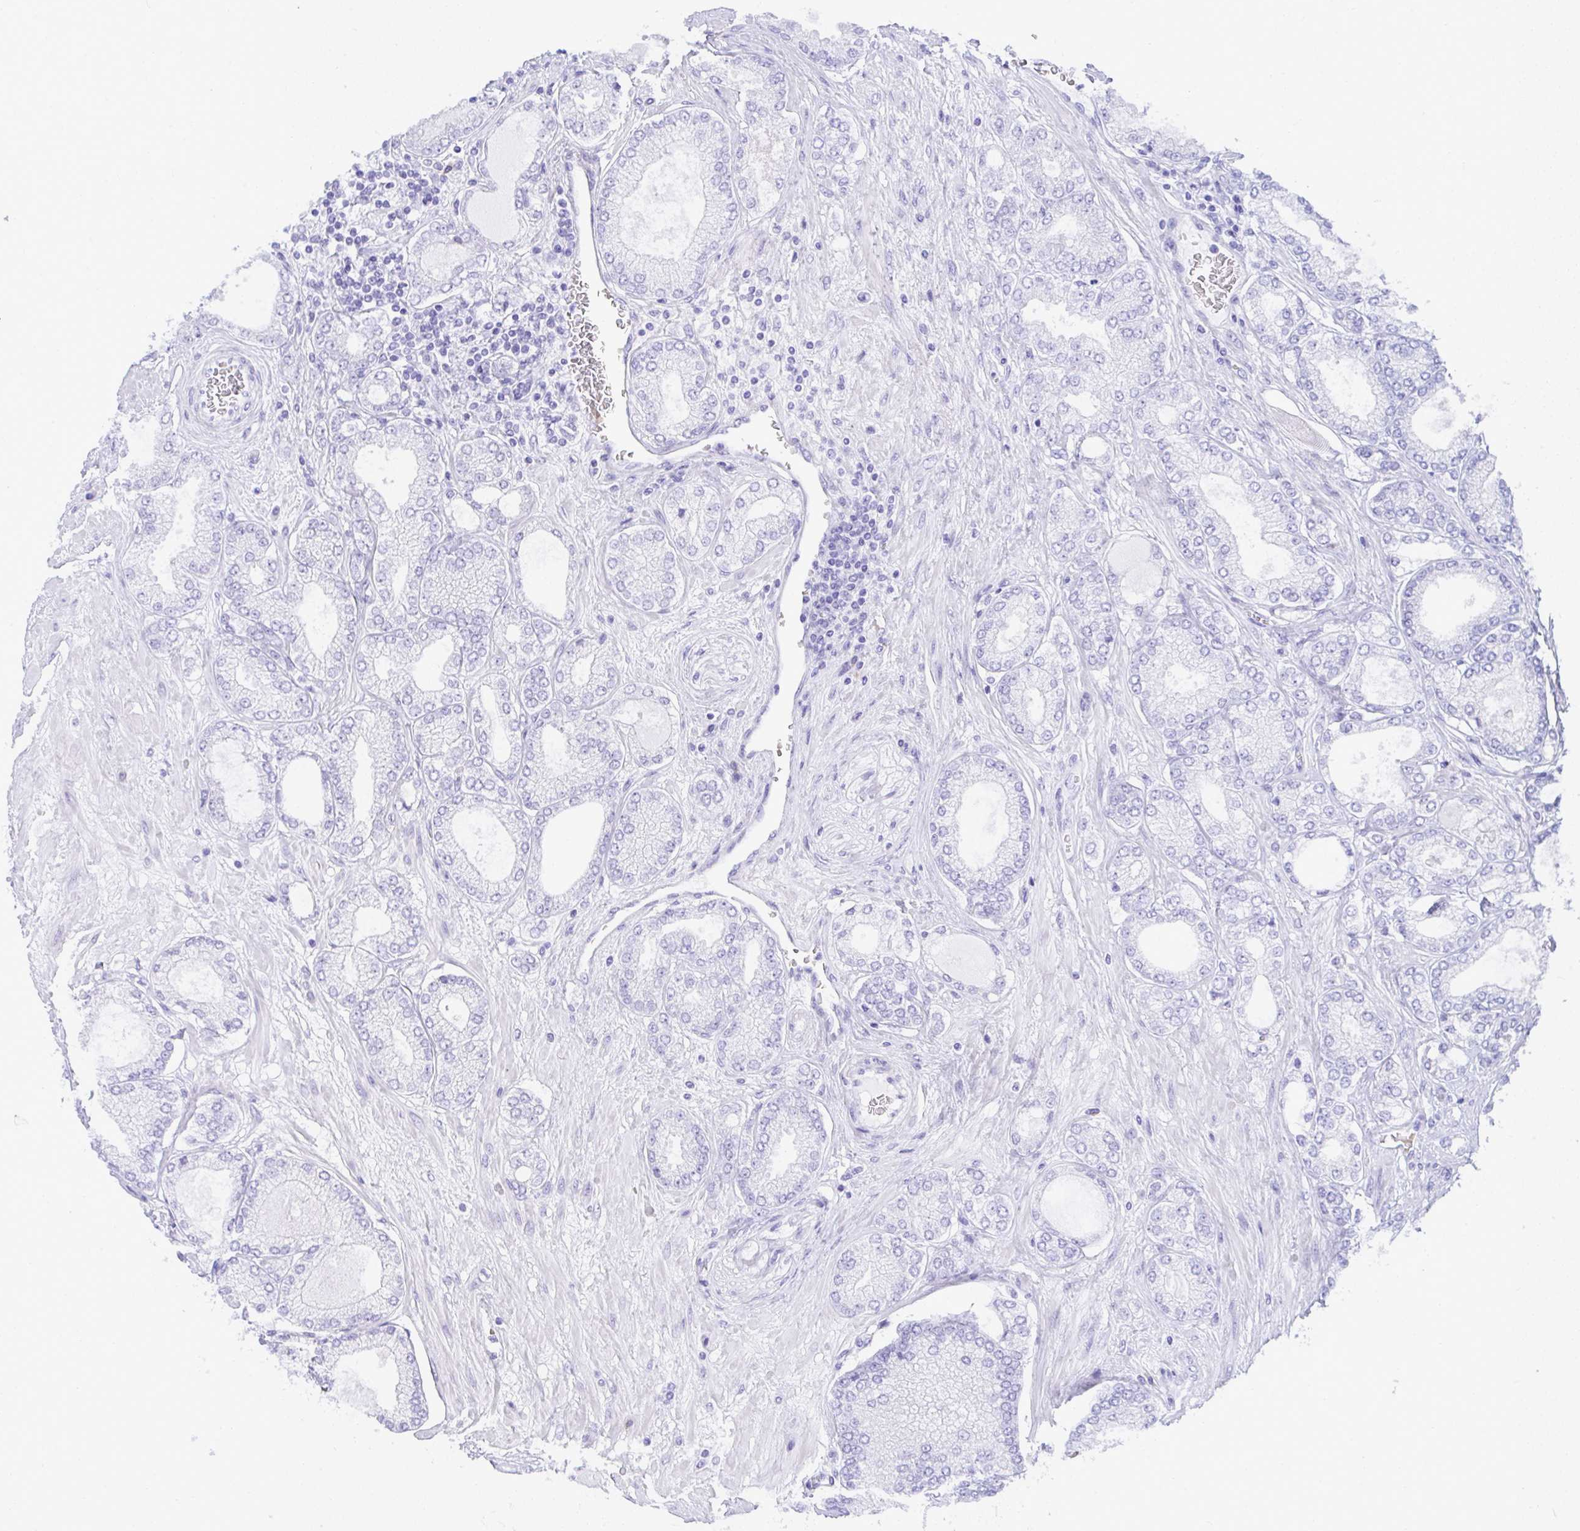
{"staining": {"intensity": "negative", "quantity": "none", "location": "none"}, "tissue": "prostate cancer", "cell_type": "Tumor cells", "image_type": "cancer", "snomed": [{"axis": "morphology", "description": "Adenocarcinoma, High grade"}, {"axis": "topography", "description": "Prostate"}], "caption": "Immunohistochemistry (IHC) histopathology image of prostate cancer (adenocarcinoma (high-grade)) stained for a protein (brown), which exhibits no positivity in tumor cells. Nuclei are stained in blue.", "gene": "SEL1L2", "patient": {"sex": "male", "age": 68}}